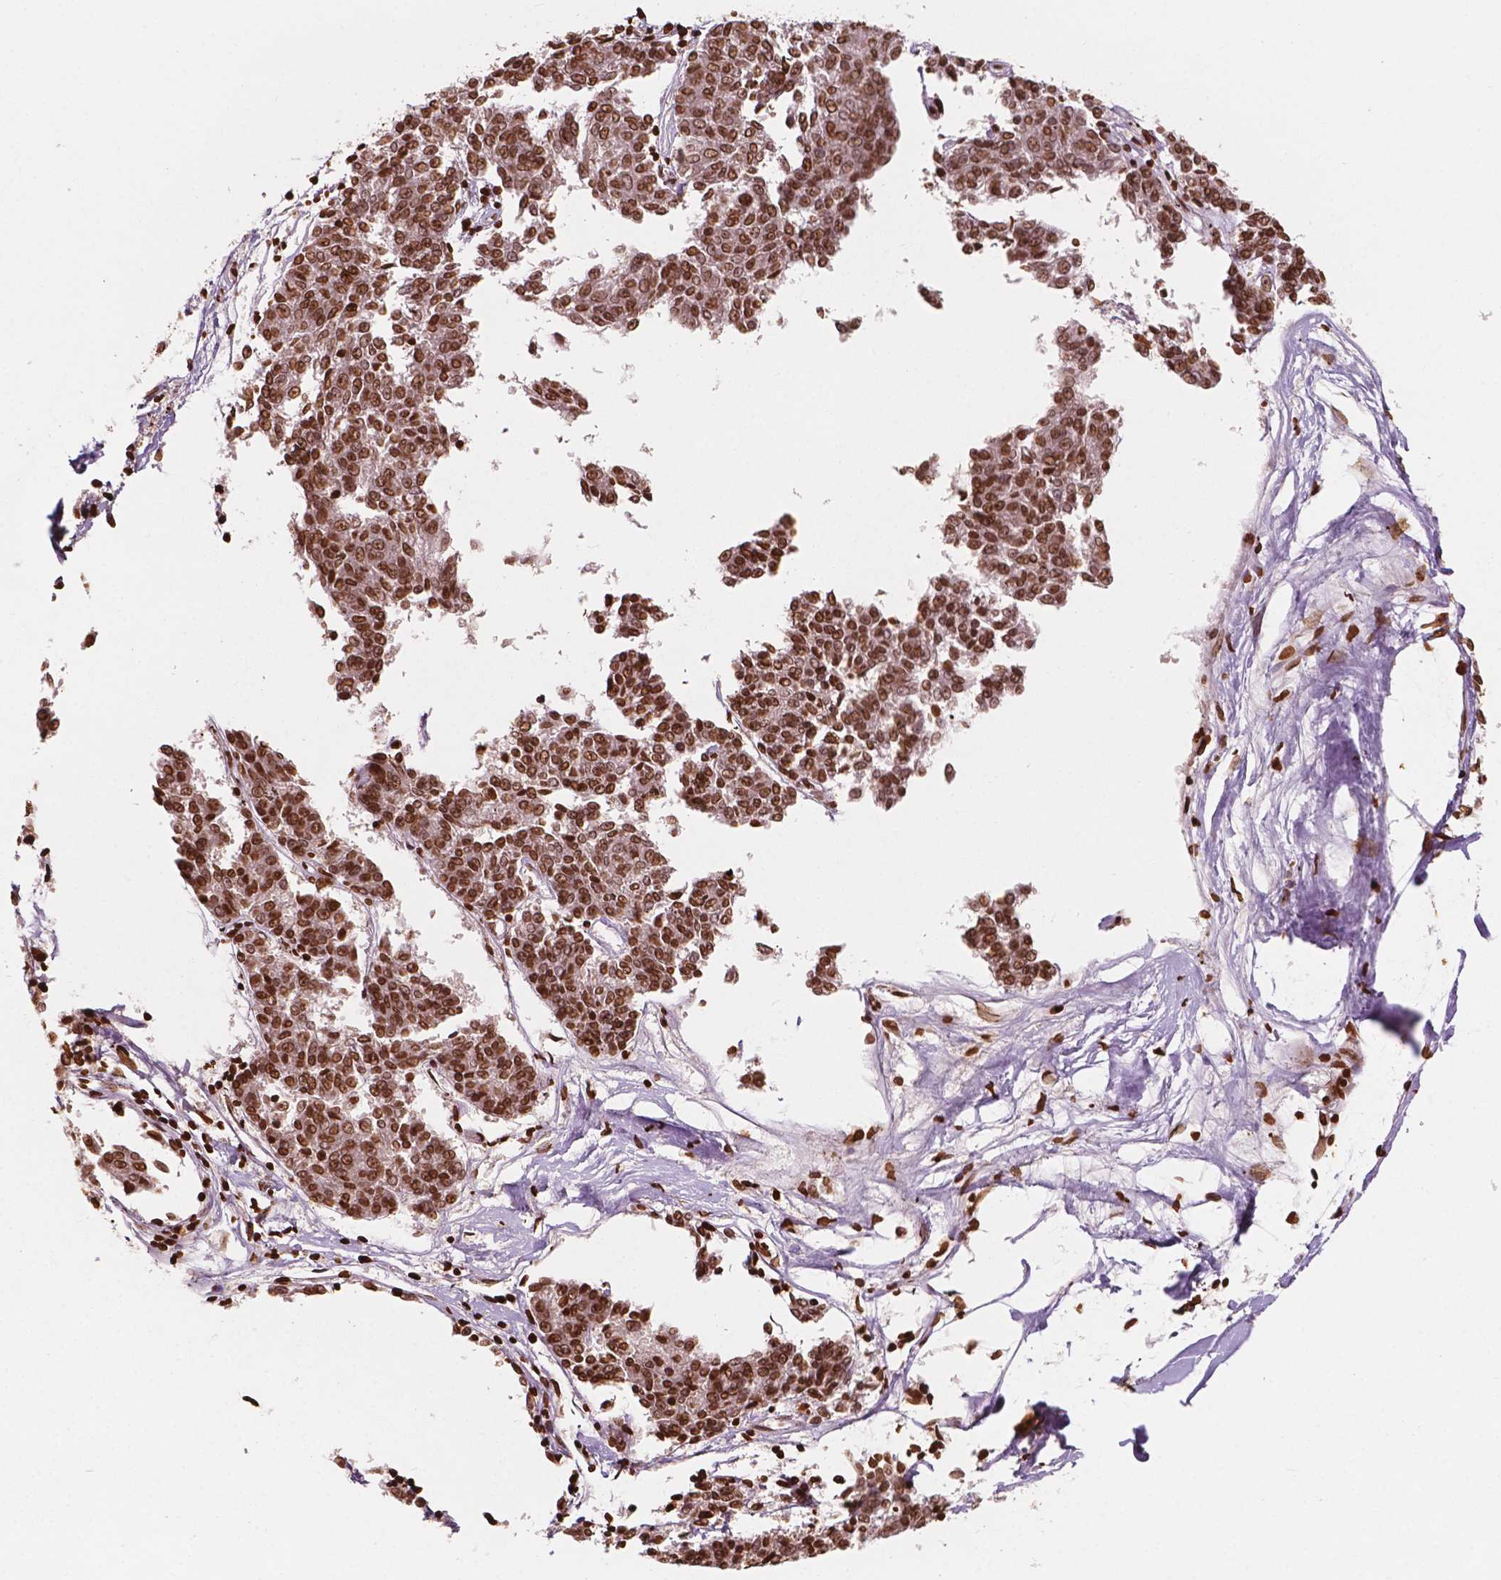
{"staining": {"intensity": "strong", "quantity": ">75%", "location": "nuclear"}, "tissue": "melanoma", "cell_type": "Tumor cells", "image_type": "cancer", "snomed": [{"axis": "morphology", "description": "Malignant melanoma, NOS"}, {"axis": "topography", "description": "Skin"}], "caption": "Immunohistochemical staining of human malignant melanoma shows high levels of strong nuclear protein expression in approximately >75% of tumor cells. The staining is performed using DAB brown chromogen to label protein expression. The nuclei are counter-stained blue using hematoxylin.", "gene": "H3C7", "patient": {"sex": "female", "age": 72}}